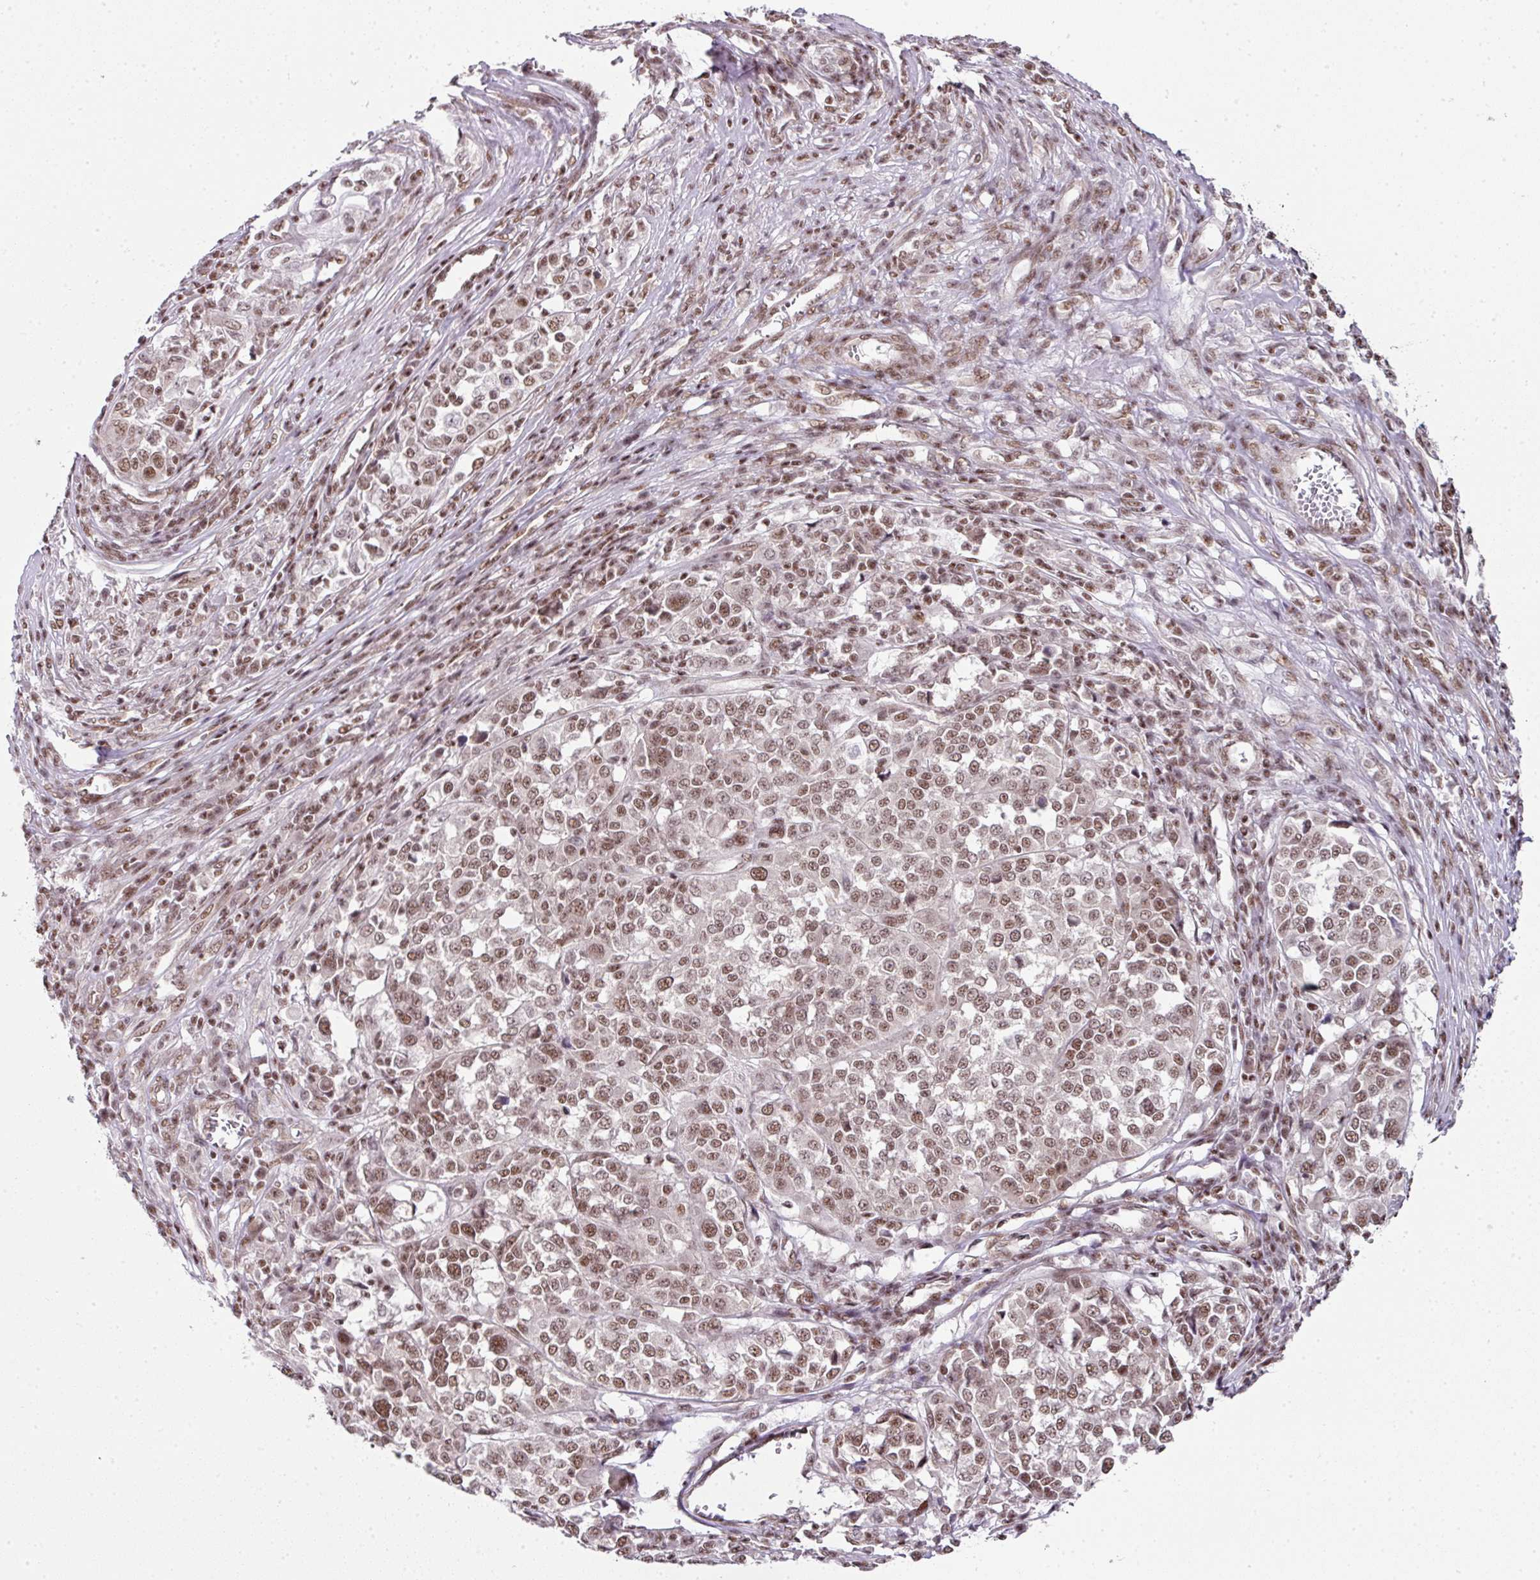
{"staining": {"intensity": "moderate", "quantity": ">75%", "location": "nuclear"}, "tissue": "melanoma", "cell_type": "Tumor cells", "image_type": "cancer", "snomed": [{"axis": "morphology", "description": "Malignant melanoma, Metastatic site"}, {"axis": "topography", "description": "Lymph node"}], "caption": "Moderate nuclear protein staining is seen in approximately >75% of tumor cells in melanoma.", "gene": "NFYA", "patient": {"sex": "male", "age": 44}}